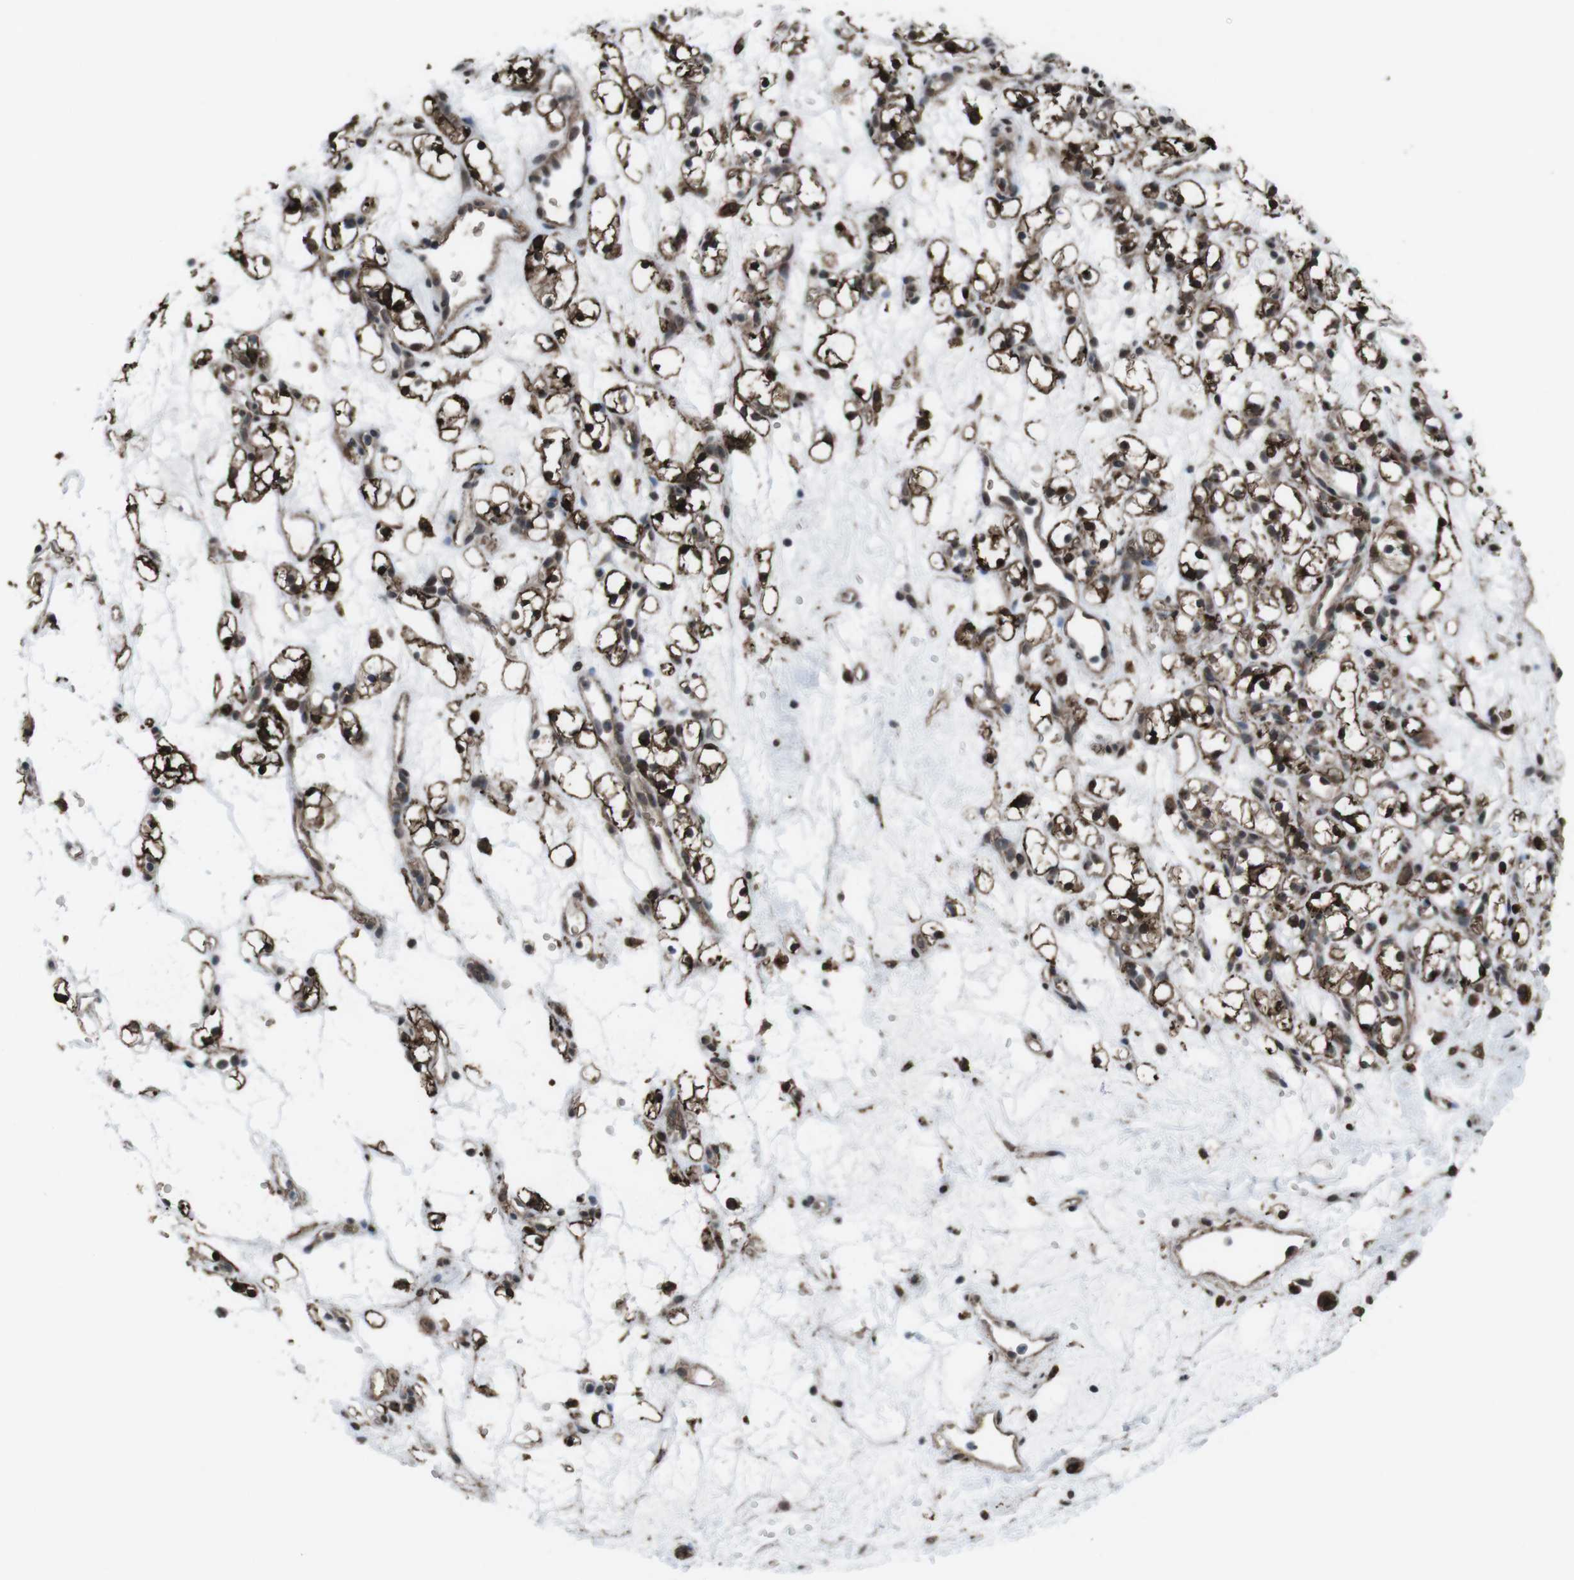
{"staining": {"intensity": "strong", "quantity": ">75%", "location": "cytoplasmic/membranous,nuclear"}, "tissue": "renal cancer", "cell_type": "Tumor cells", "image_type": "cancer", "snomed": [{"axis": "morphology", "description": "Adenocarcinoma, NOS"}, {"axis": "topography", "description": "Kidney"}], "caption": "Protein staining of renal adenocarcinoma tissue displays strong cytoplasmic/membranous and nuclear staining in approximately >75% of tumor cells.", "gene": "GDF10", "patient": {"sex": "female", "age": 60}}